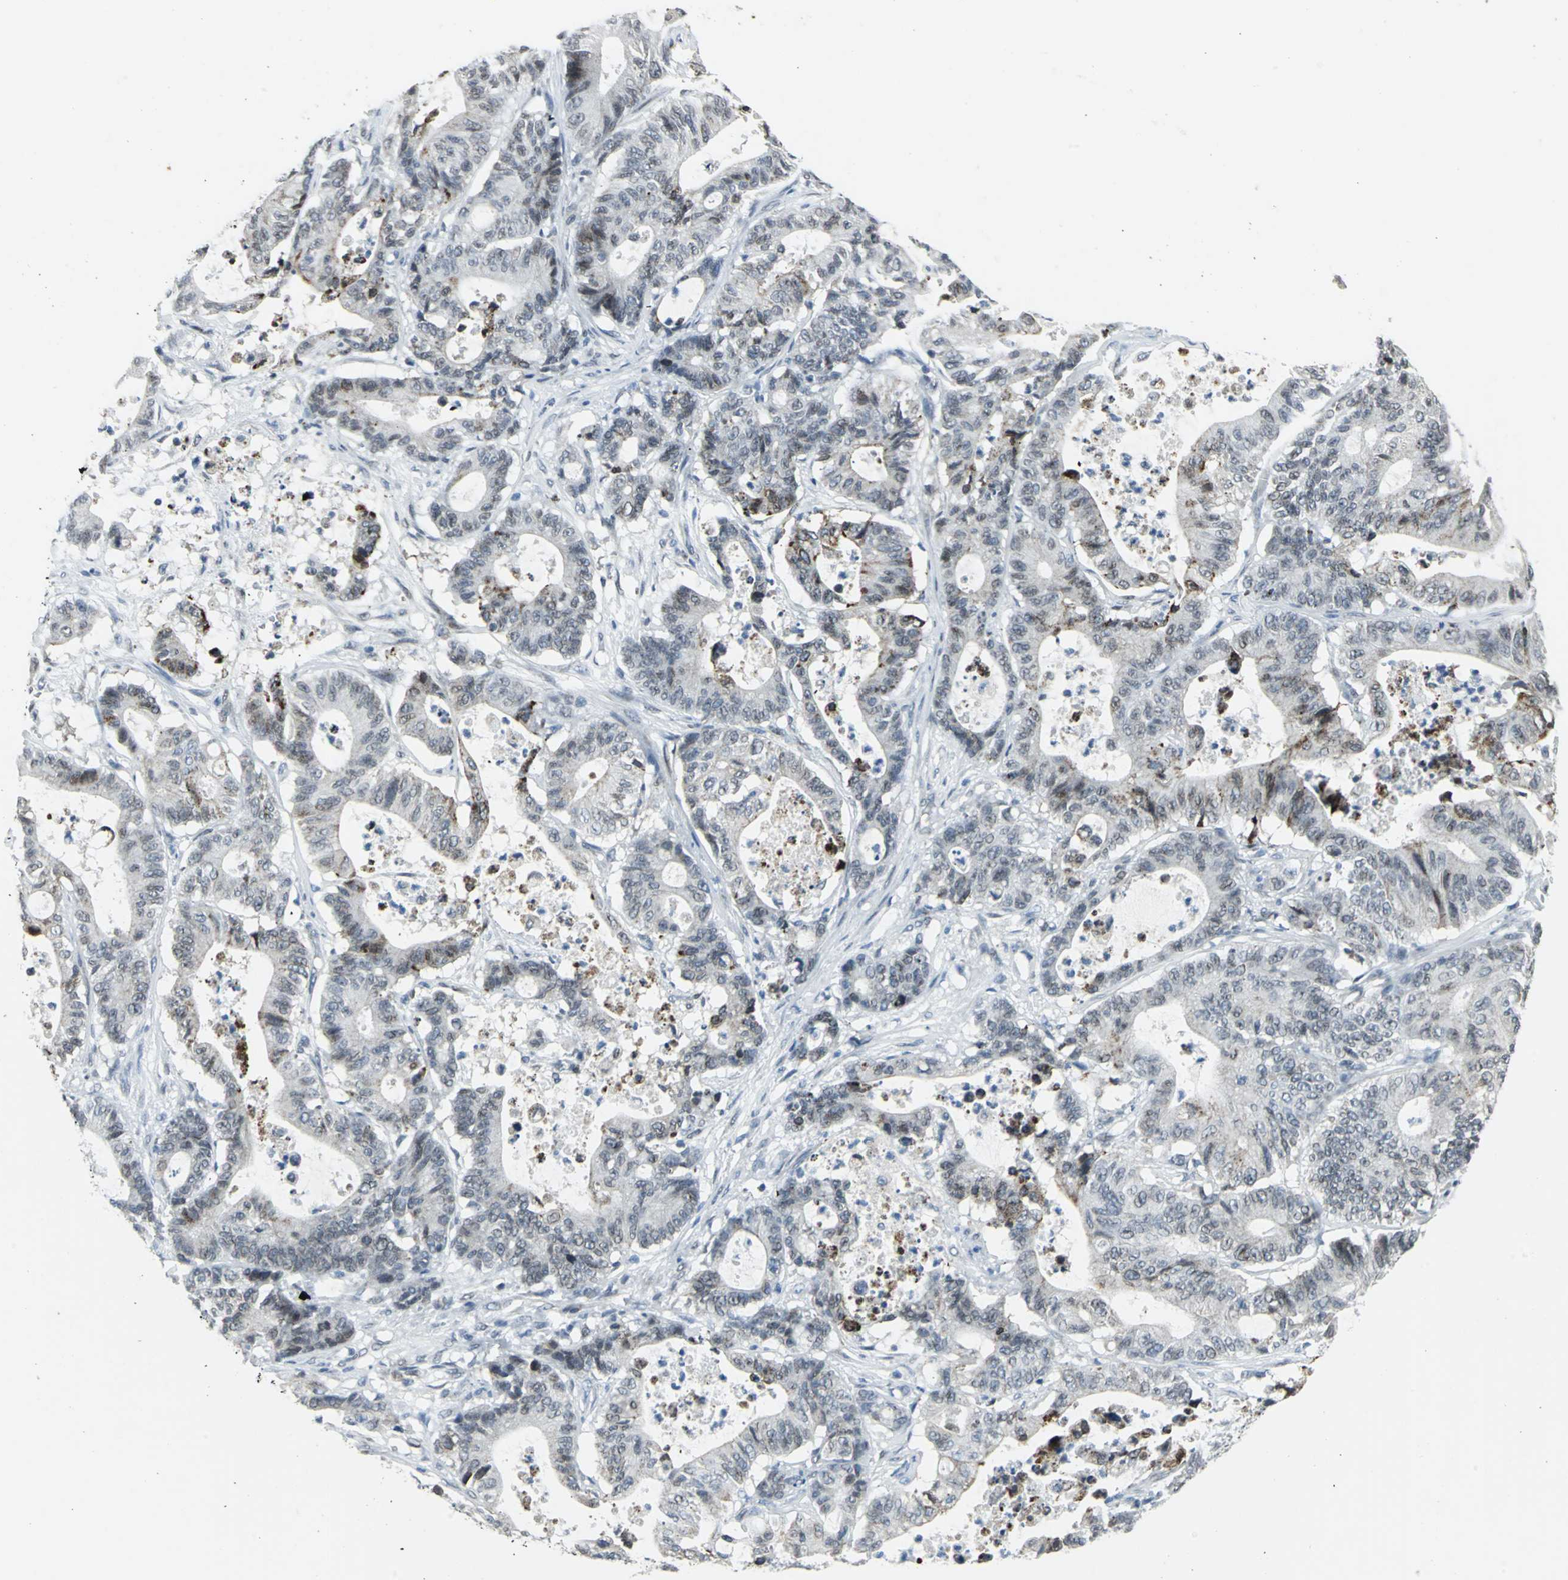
{"staining": {"intensity": "weak", "quantity": "25%-75%", "location": "cytoplasmic/membranous"}, "tissue": "colorectal cancer", "cell_type": "Tumor cells", "image_type": "cancer", "snomed": [{"axis": "morphology", "description": "Adenocarcinoma, NOS"}, {"axis": "topography", "description": "Colon"}], "caption": "Adenocarcinoma (colorectal) stained with DAB IHC demonstrates low levels of weak cytoplasmic/membranous positivity in about 25%-75% of tumor cells.", "gene": "SNUPN", "patient": {"sex": "female", "age": 84}}